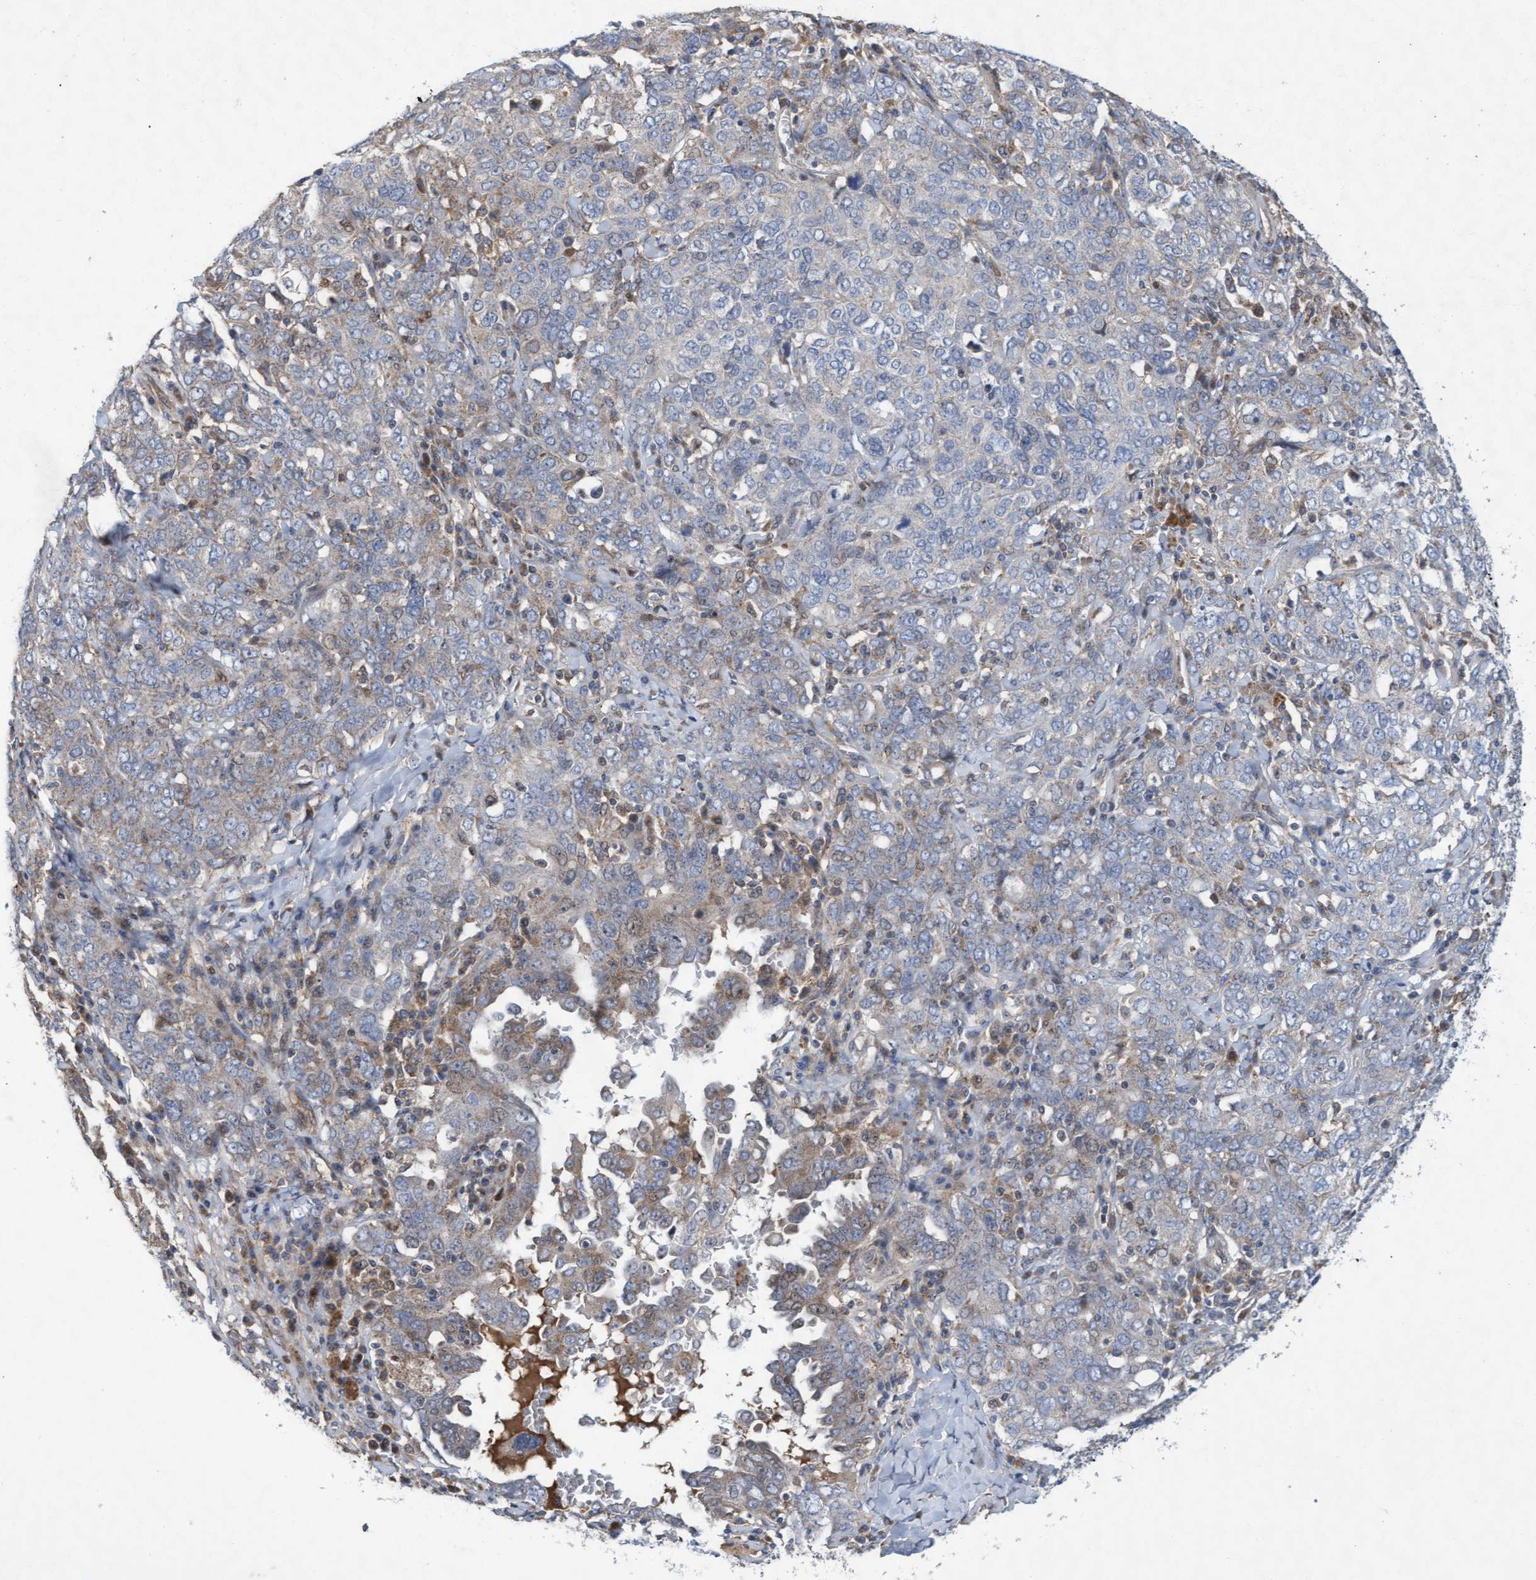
{"staining": {"intensity": "weak", "quantity": "<25%", "location": "cytoplasmic/membranous"}, "tissue": "ovarian cancer", "cell_type": "Tumor cells", "image_type": "cancer", "snomed": [{"axis": "morphology", "description": "Carcinoma, endometroid"}, {"axis": "topography", "description": "Ovary"}], "caption": "Immunohistochemistry (IHC) micrograph of endometroid carcinoma (ovarian) stained for a protein (brown), which shows no staining in tumor cells. (Brightfield microscopy of DAB (3,3'-diaminobenzidine) immunohistochemistry at high magnification).", "gene": "ABCF2", "patient": {"sex": "female", "age": 62}}